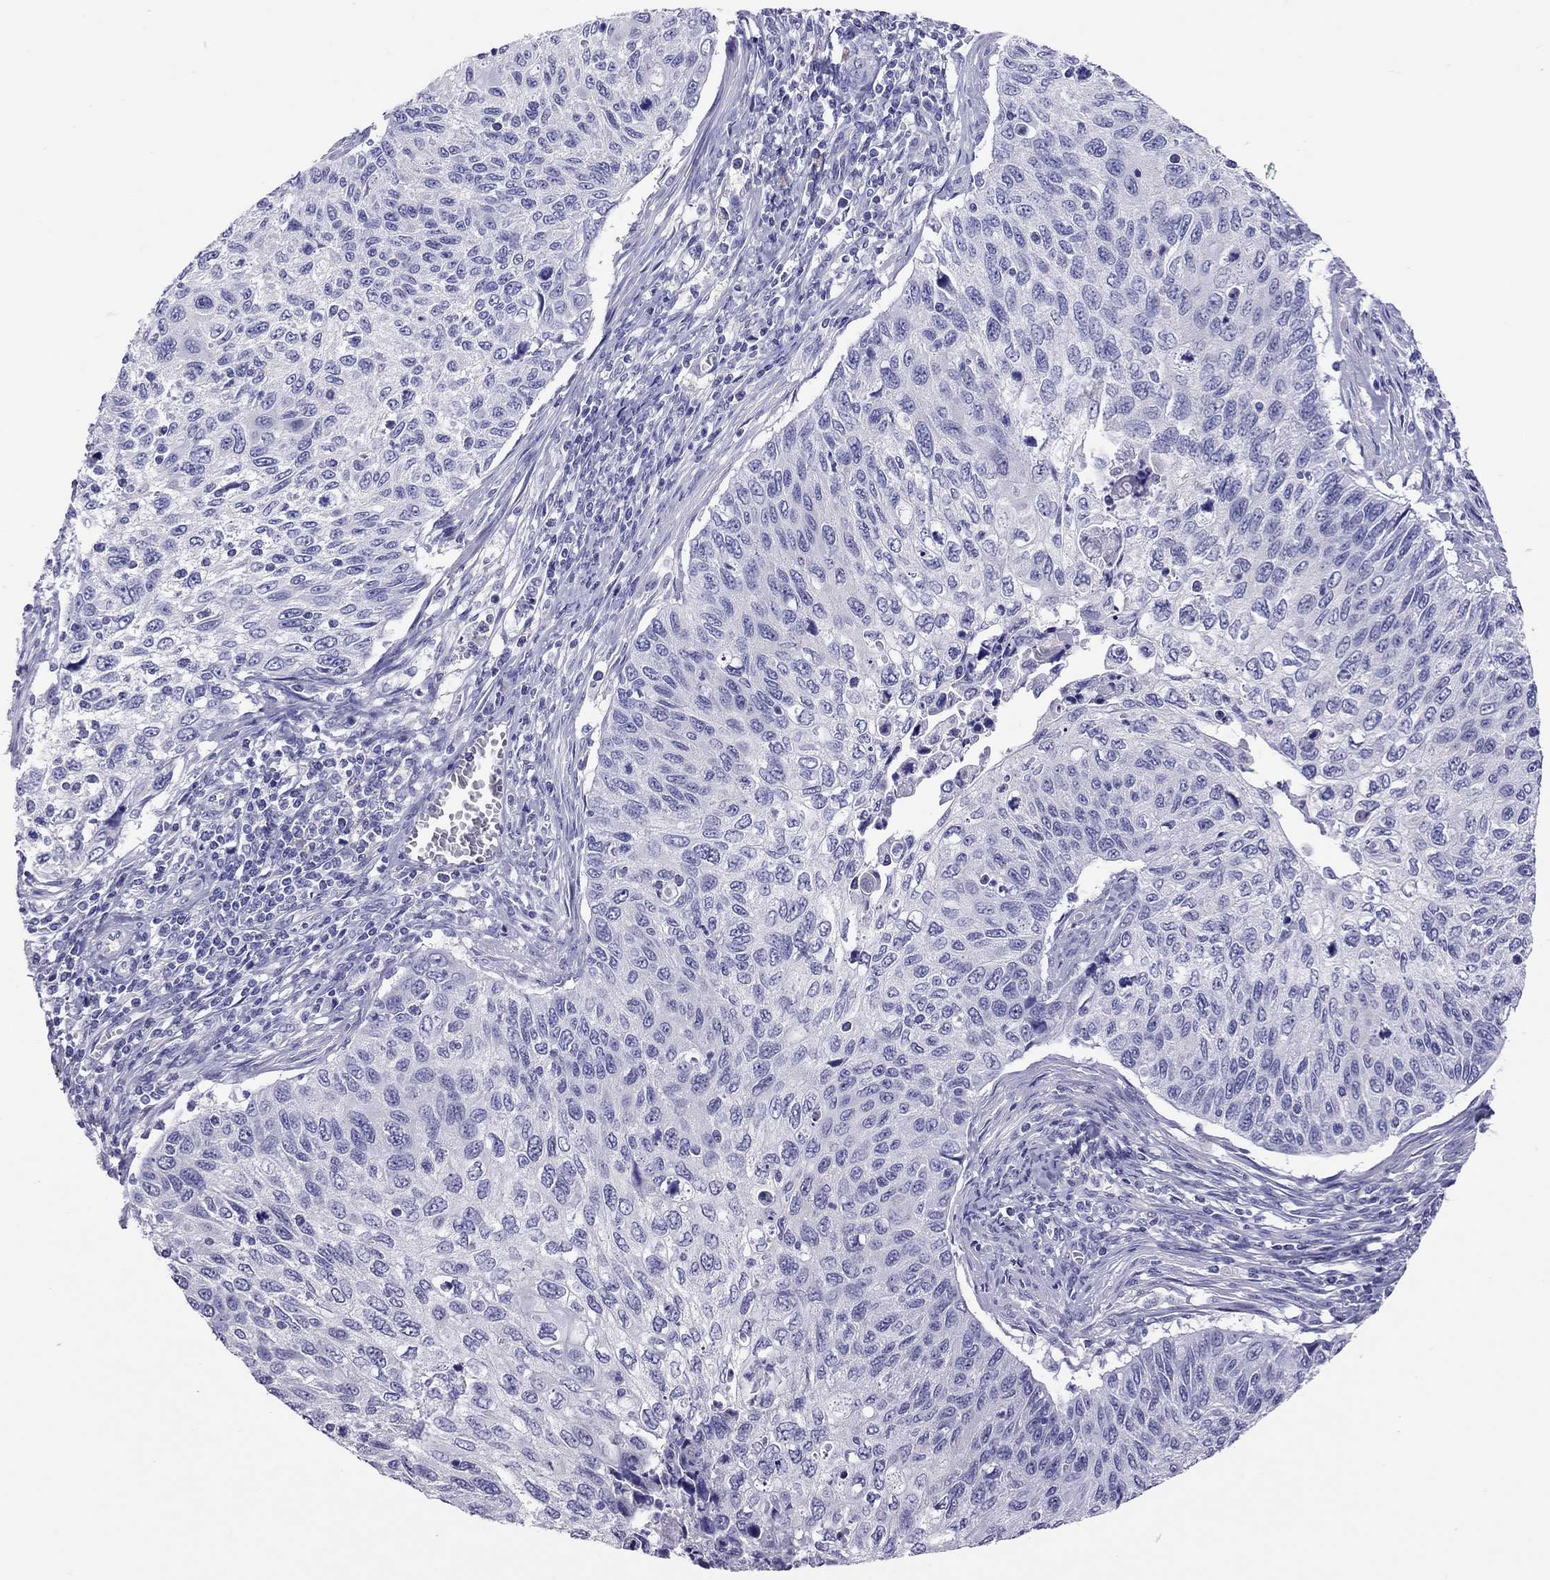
{"staining": {"intensity": "negative", "quantity": "none", "location": "none"}, "tissue": "cervical cancer", "cell_type": "Tumor cells", "image_type": "cancer", "snomed": [{"axis": "morphology", "description": "Squamous cell carcinoma, NOS"}, {"axis": "topography", "description": "Cervix"}], "caption": "Tumor cells are negative for protein expression in human cervical cancer (squamous cell carcinoma).", "gene": "PSMB11", "patient": {"sex": "female", "age": 70}}